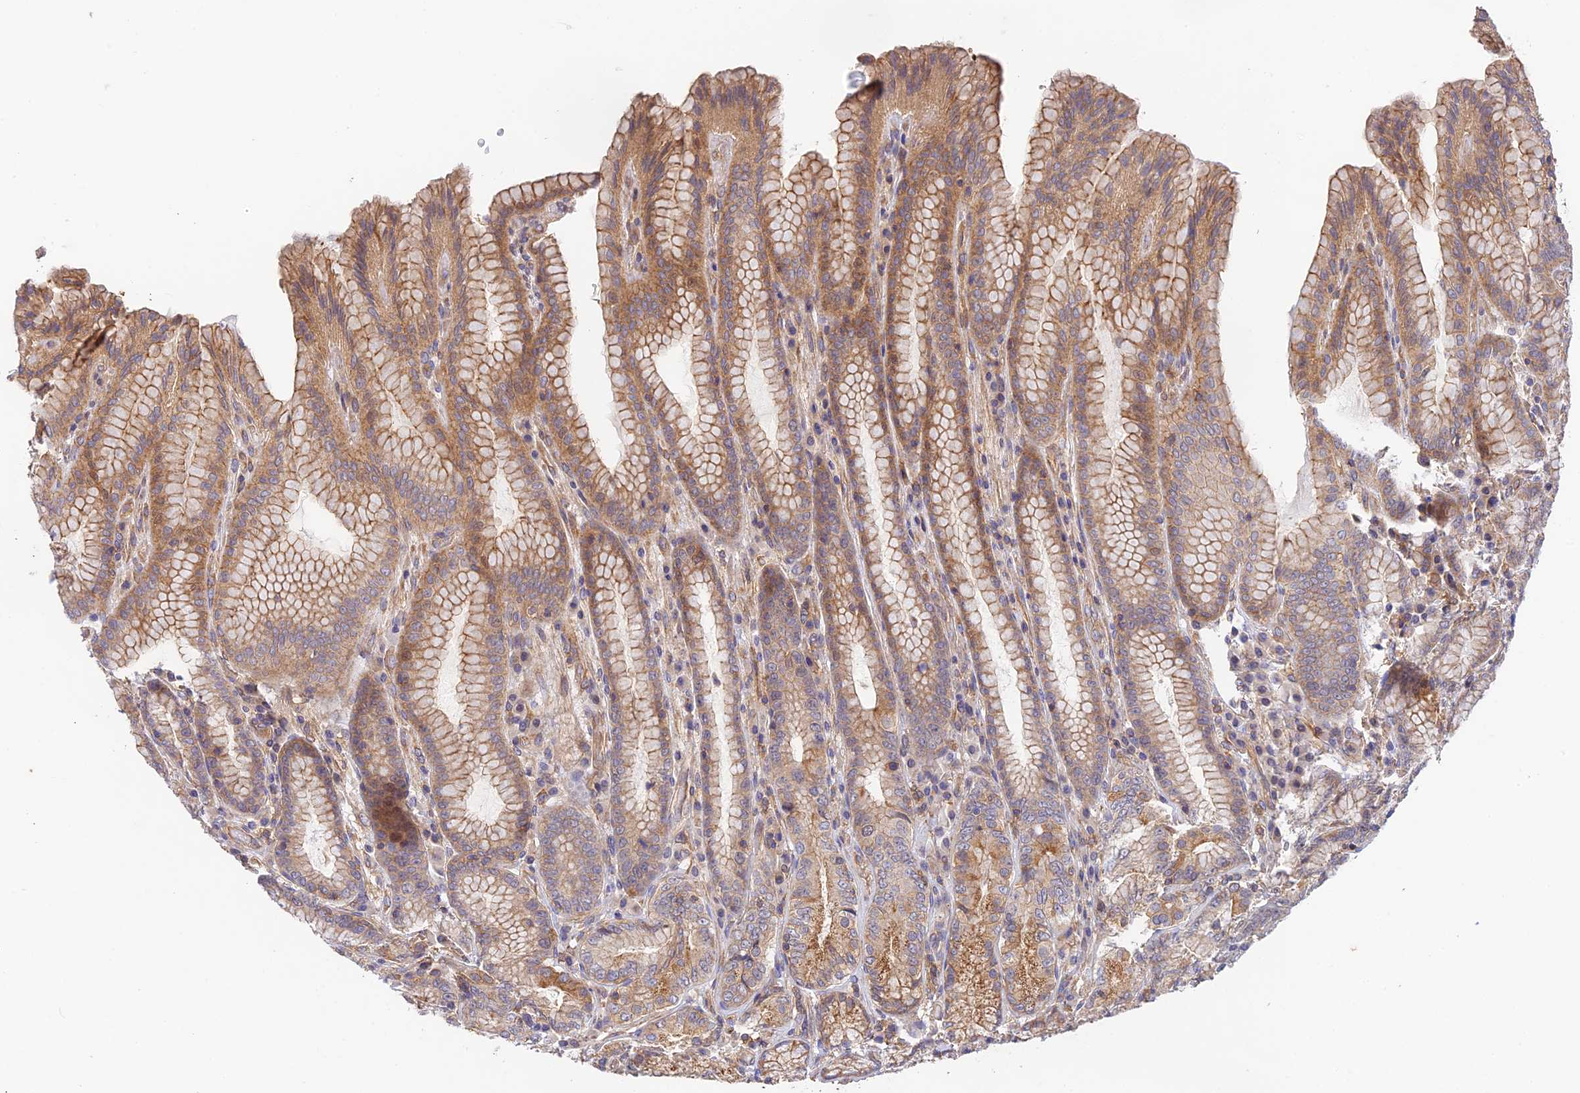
{"staining": {"intensity": "moderate", "quantity": ">75%", "location": "cytoplasmic/membranous"}, "tissue": "stomach", "cell_type": "Glandular cells", "image_type": "normal", "snomed": [{"axis": "morphology", "description": "Normal tissue, NOS"}, {"axis": "topography", "description": "Stomach, upper"}, {"axis": "topography", "description": "Stomach, lower"}], "caption": "About >75% of glandular cells in normal stomach exhibit moderate cytoplasmic/membranous protein positivity as visualized by brown immunohistochemical staining.", "gene": "MYO9A", "patient": {"sex": "female", "age": 76}}